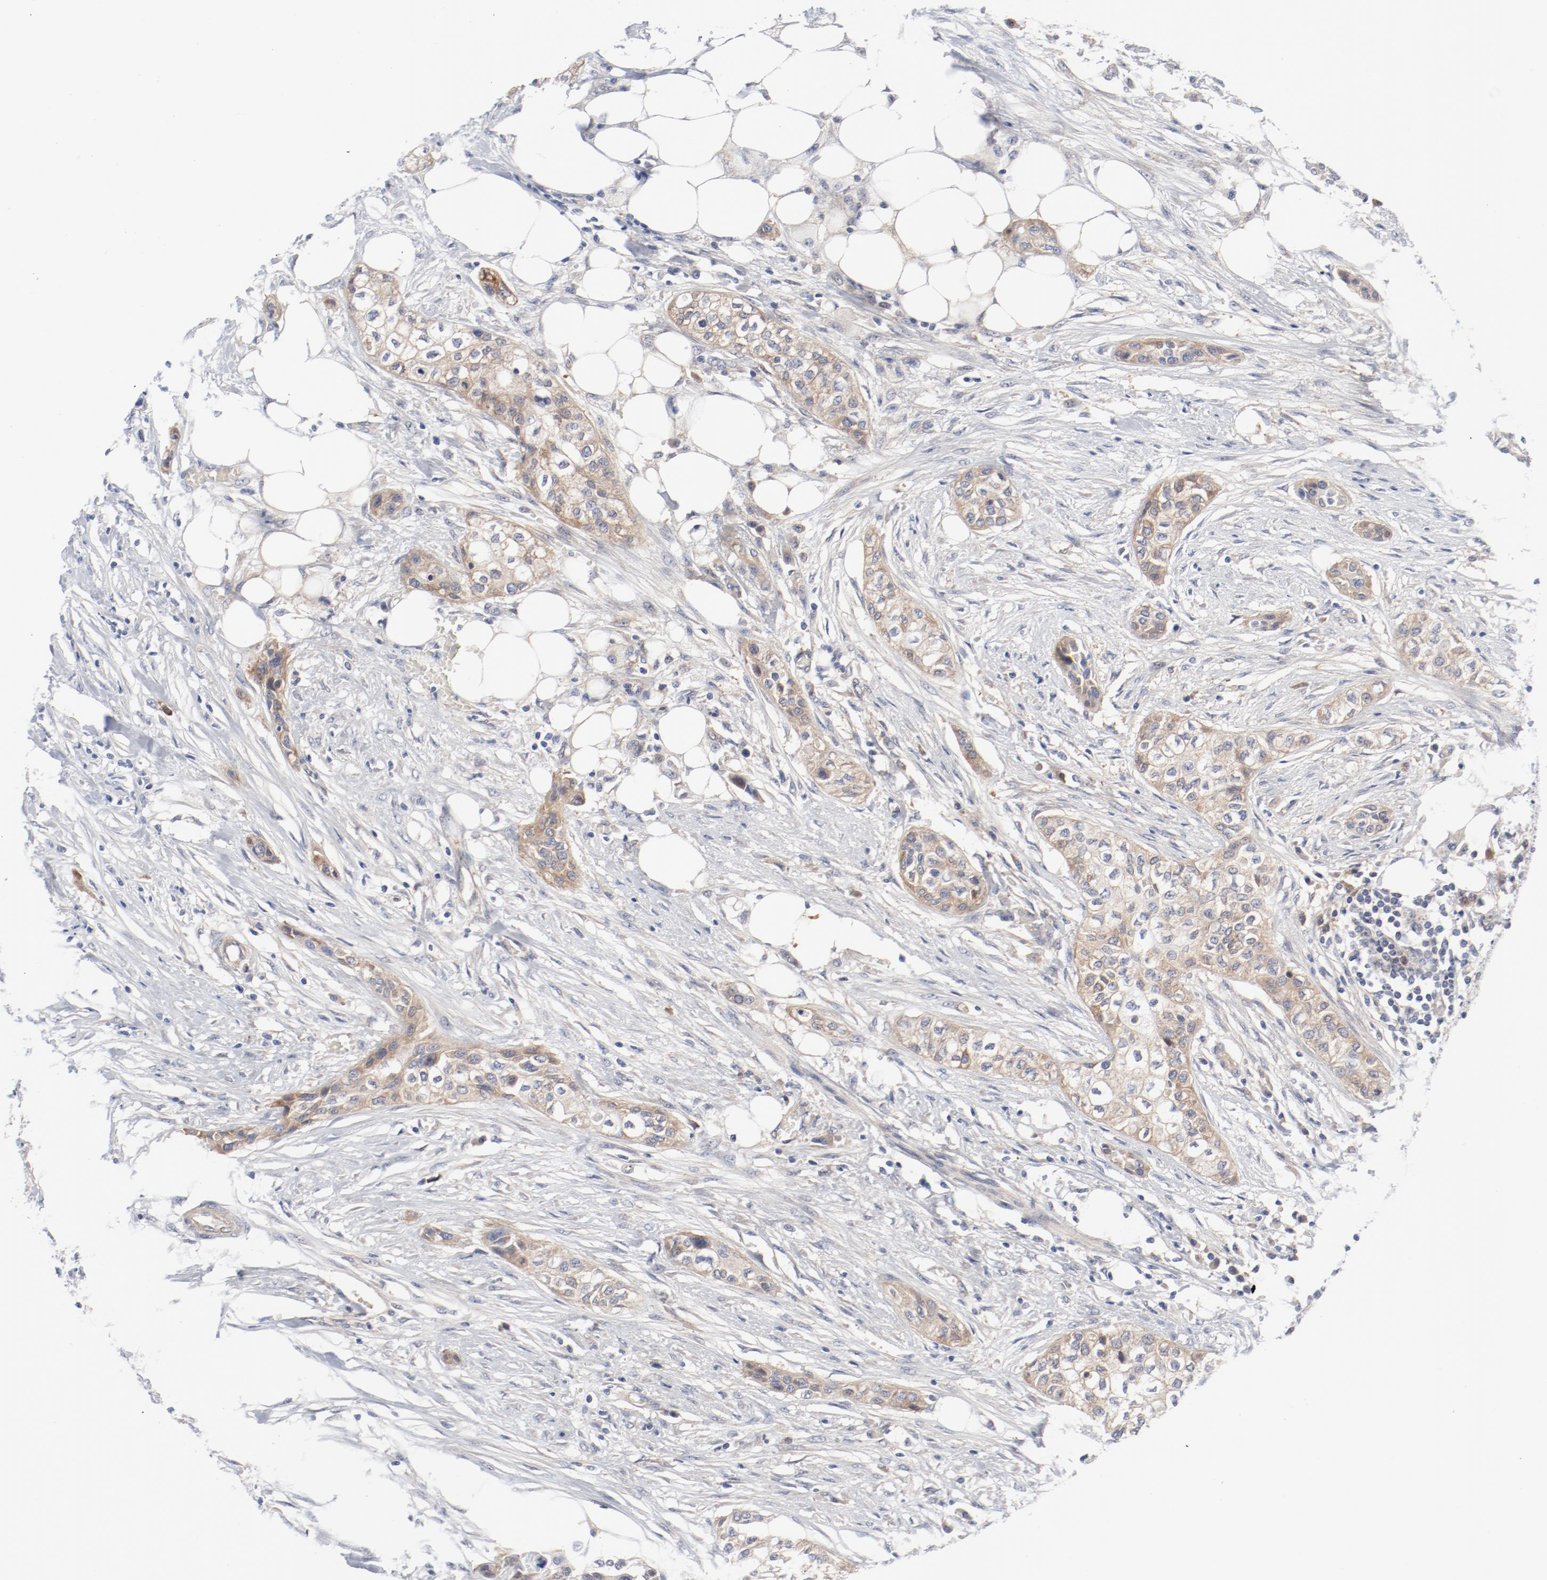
{"staining": {"intensity": "weak", "quantity": ">75%", "location": "cytoplasmic/membranous"}, "tissue": "urothelial cancer", "cell_type": "Tumor cells", "image_type": "cancer", "snomed": [{"axis": "morphology", "description": "Urothelial carcinoma, High grade"}, {"axis": "topography", "description": "Urinary bladder"}], "caption": "Protein staining shows weak cytoplasmic/membranous staining in approximately >75% of tumor cells in urothelial carcinoma (high-grade). The staining was performed using DAB (3,3'-diaminobenzidine) to visualize the protein expression in brown, while the nuclei were stained in blue with hematoxylin (Magnification: 20x).", "gene": "BAD", "patient": {"sex": "male", "age": 74}}